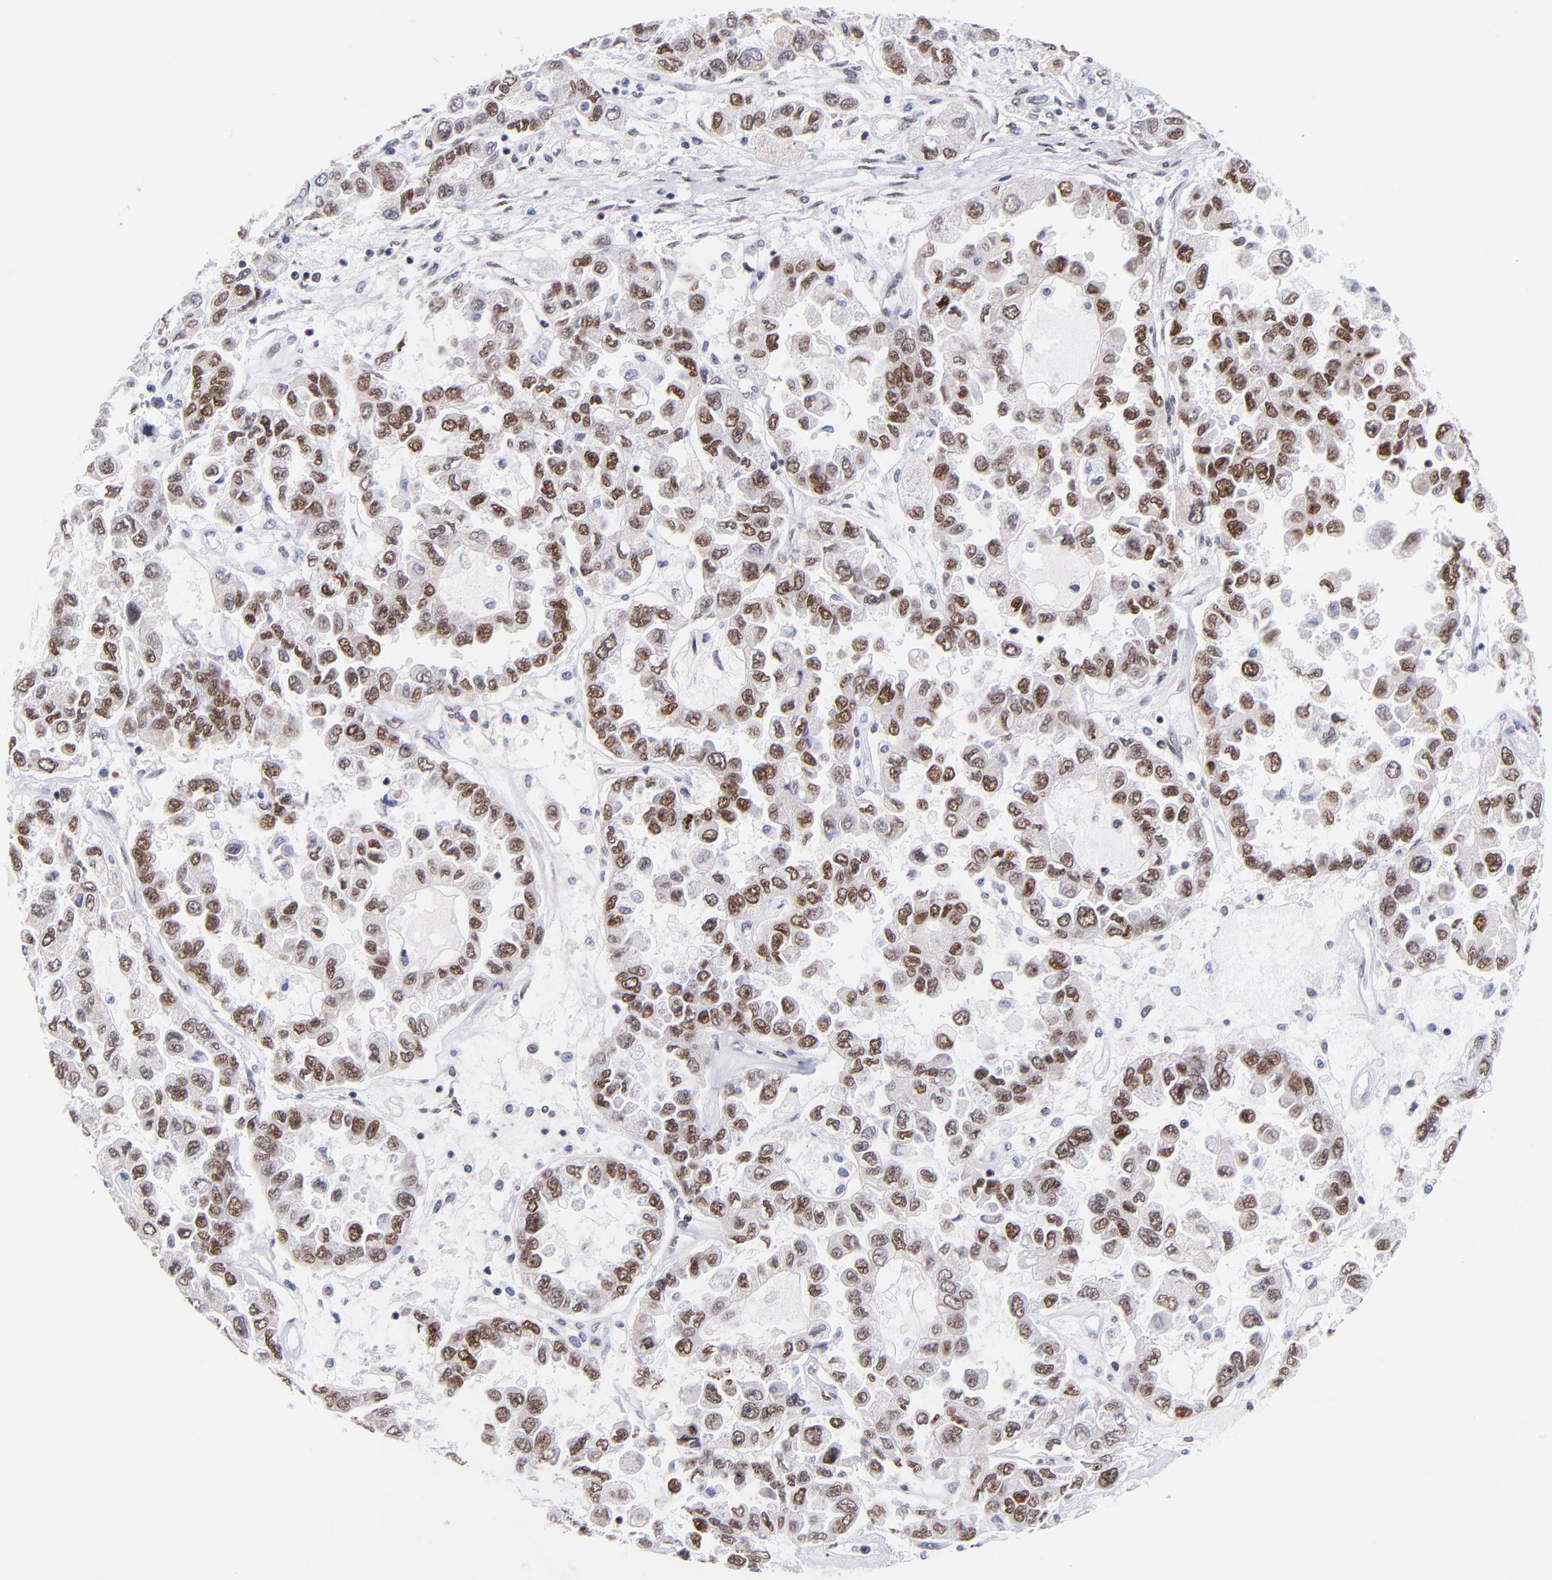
{"staining": {"intensity": "moderate", "quantity": ">75%", "location": "nuclear"}, "tissue": "ovarian cancer", "cell_type": "Tumor cells", "image_type": "cancer", "snomed": [{"axis": "morphology", "description": "Cystadenocarcinoma, serous, NOS"}, {"axis": "topography", "description": "Ovary"}], "caption": "Moderate nuclear protein expression is seen in about >75% of tumor cells in ovarian cancer (serous cystadenocarcinoma).", "gene": "MIDEAS", "patient": {"sex": "female", "age": 84}}